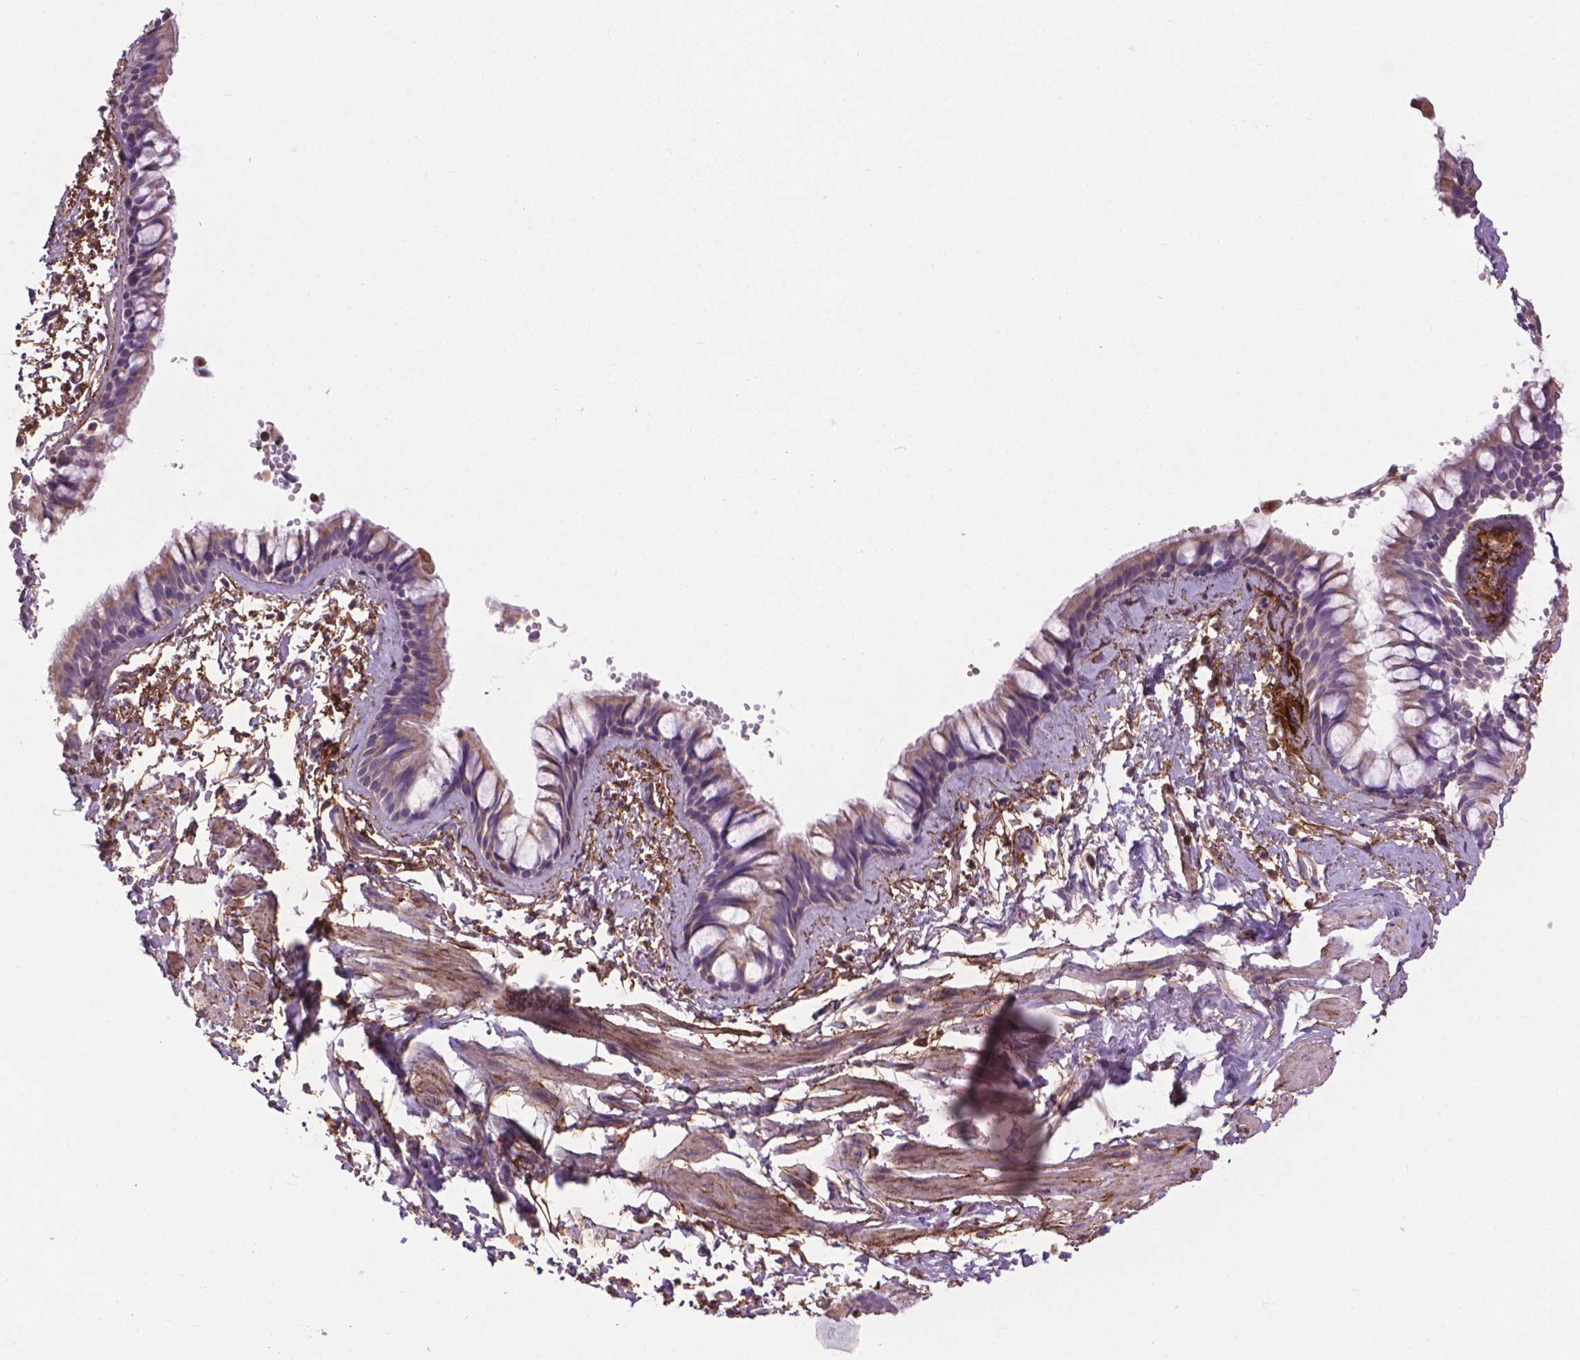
{"staining": {"intensity": "weak", "quantity": "25%-75%", "location": "cytoplasmic/membranous"}, "tissue": "bronchus", "cell_type": "Respiratory epithelial cells", "image_type": "normal", "snomed": [{"axis": "morphology", "description": "Normal tissue, NOS"}, {"axis": "topography", "description": "Bronchus"}], "caption": "Protein staining exhibits weak cytoplasmic/membranous staining in about 25%-75% of respiratory epithelial cells in normal bronchus.", "gene": "LRRC3C", "patient": {"sex": "female", "age": 59}}